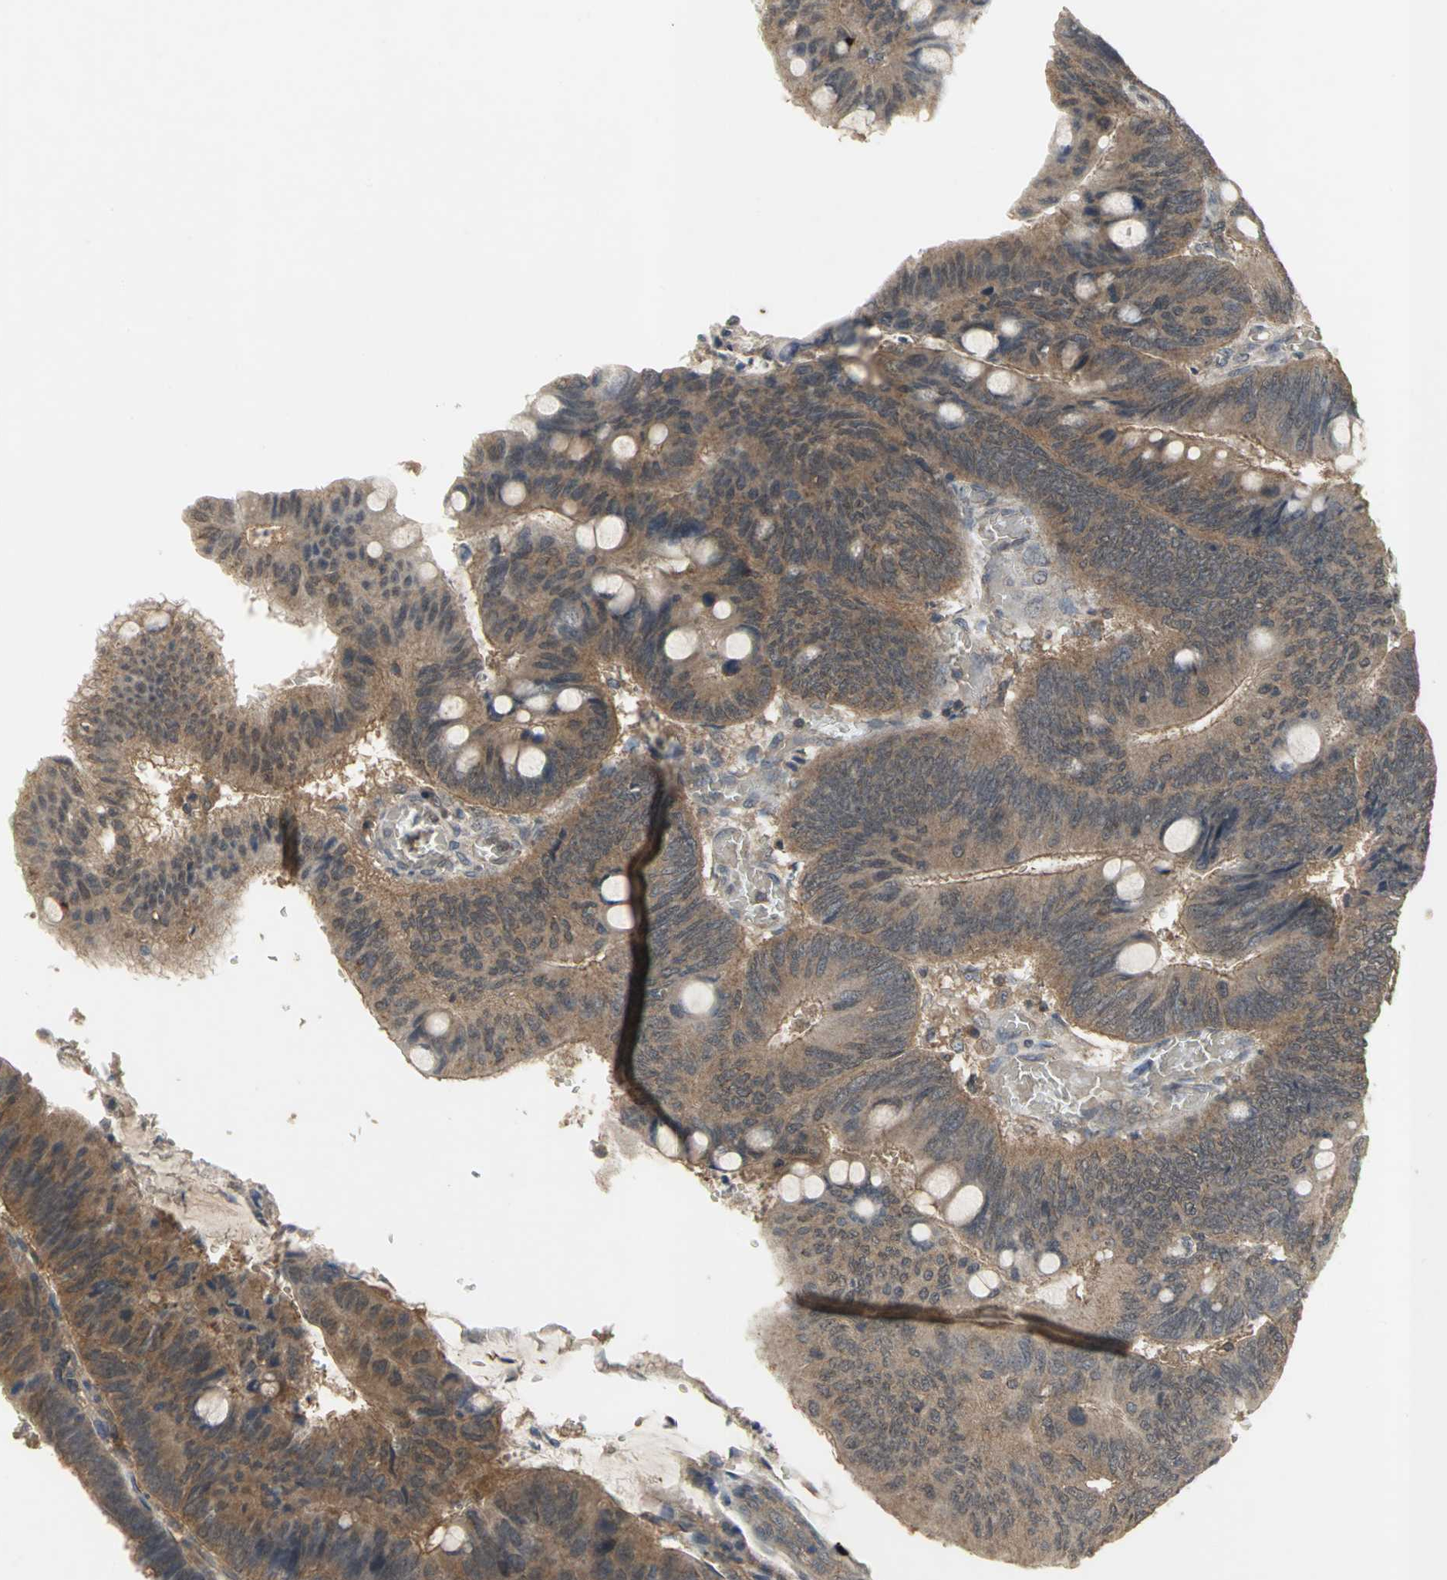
{"staining": {"intensity": "moderate", "quantity": ">75%", "location": "cytoplasmic/membranous"}, "tissue": "colorectal cancer", "cell_type": "Tumor cells", "image_type": "cancer", "snomed": [{"axis": "morphology", "description": "Normal tissue, NOS"}, {"axis": "morphology", "description": "Adenocarcinoma, NOS"}, {"axis": "topography", "description": "Rectum"}], "caption": "Moderate cytoplasmic/membranous staining for a protein is present in about >75% of tumor cells of colorectal cancer (adenocarcinoma) using immunohistochemistry (IHC).", "gene": "KEAP1", "patient": {"sex": "male", "age": 92}}